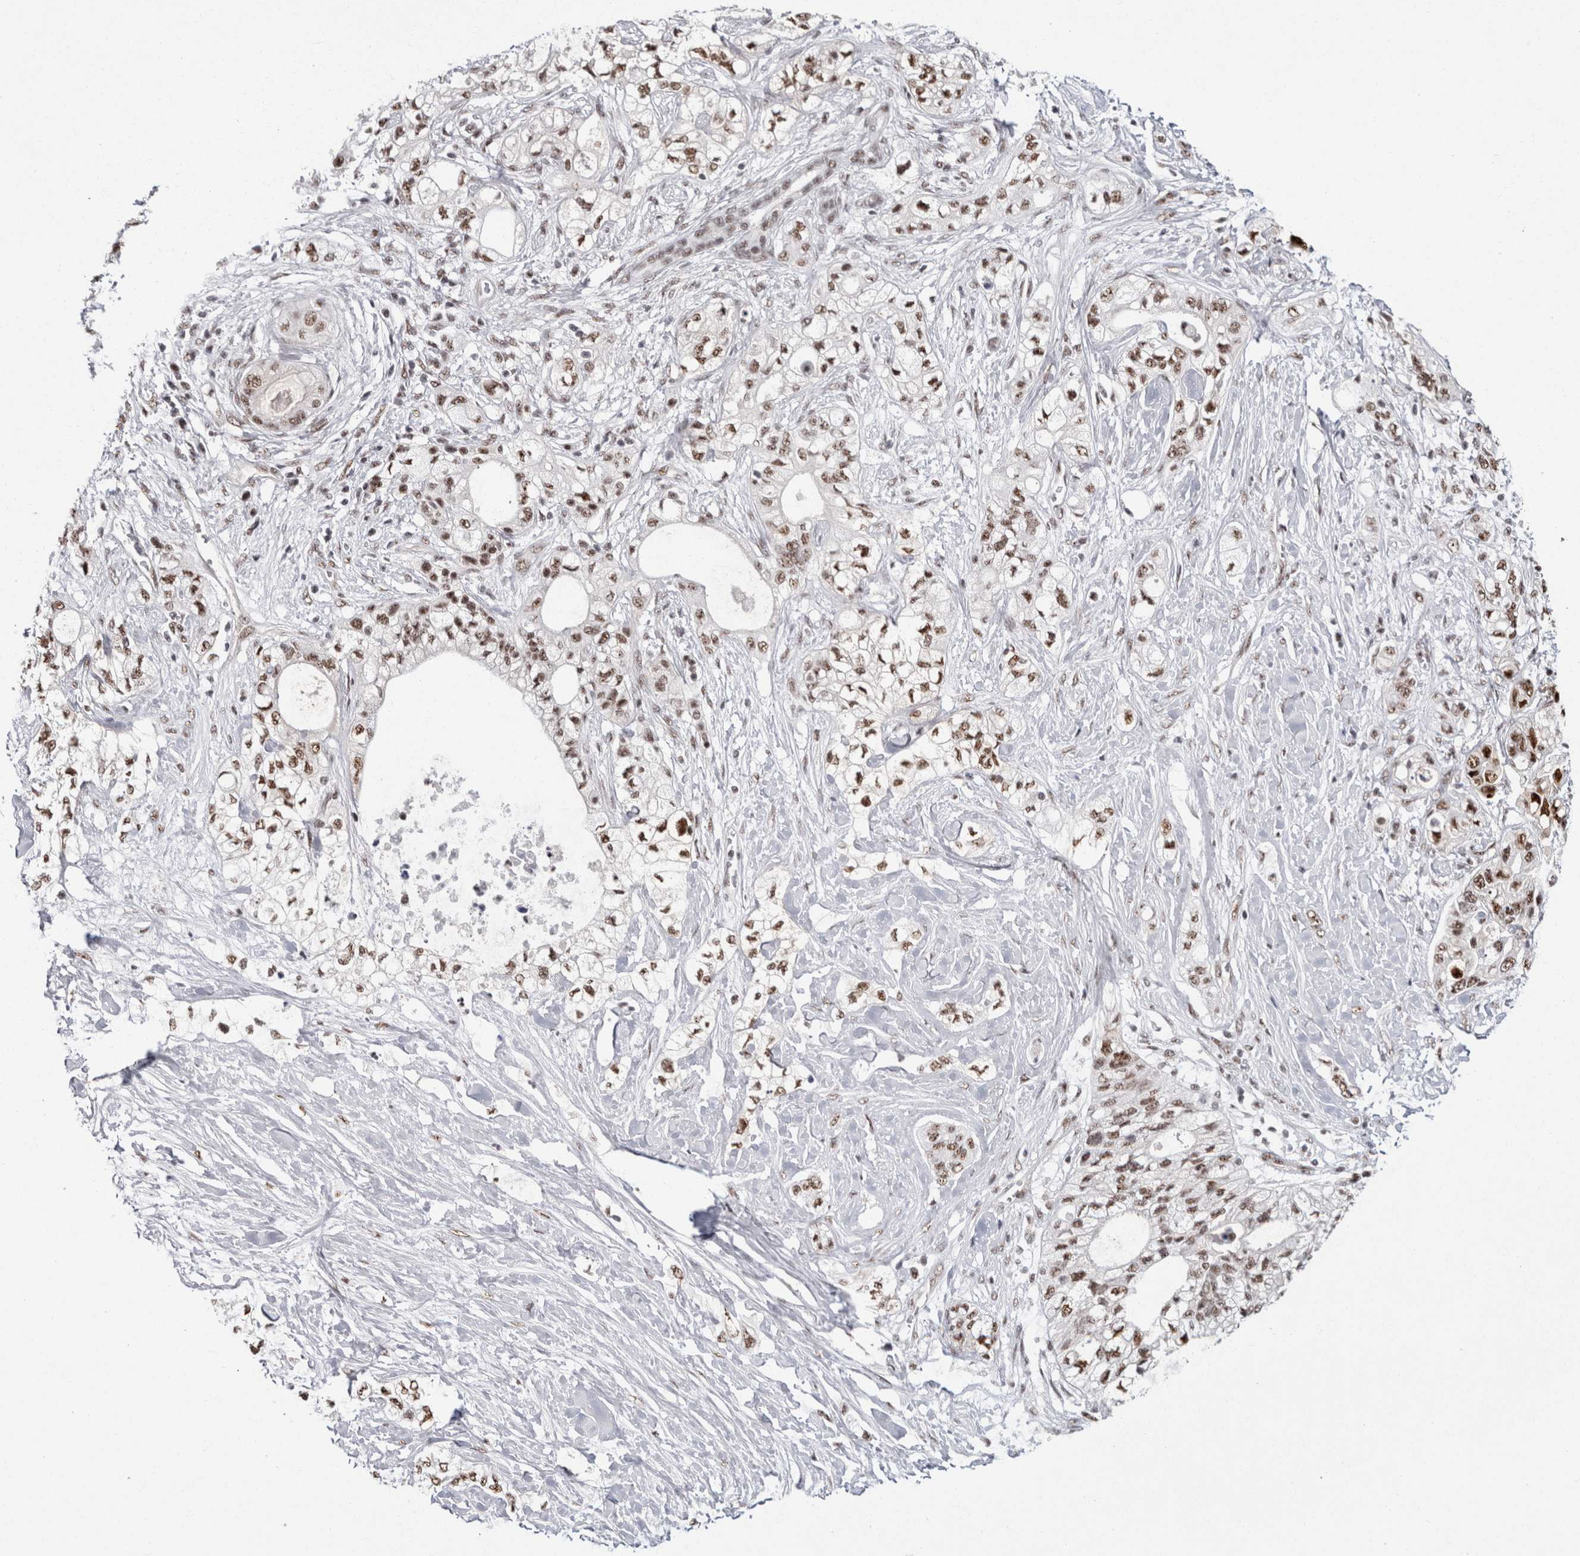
{"staining": {"intensity": "moderate", "quantity": ">75%", "location": "nuclear"}, "tissue": "pancreatic cancer", "cell_type": "Tumor cells", "image_type": "cancer", "snomed": [{"axis": "morphology", "description": "Adenocarcinoma, NOS"}, {"axis": "topography", "description": "Pancreas"}], "caption": "About >75% of tumor cells in pancreatic cancer show moderate nuclear protein positivity as visualized by brown immunohistochemical staining.", "gene": "MKNK1", "patient": {"sex": "male", "age": 70}}